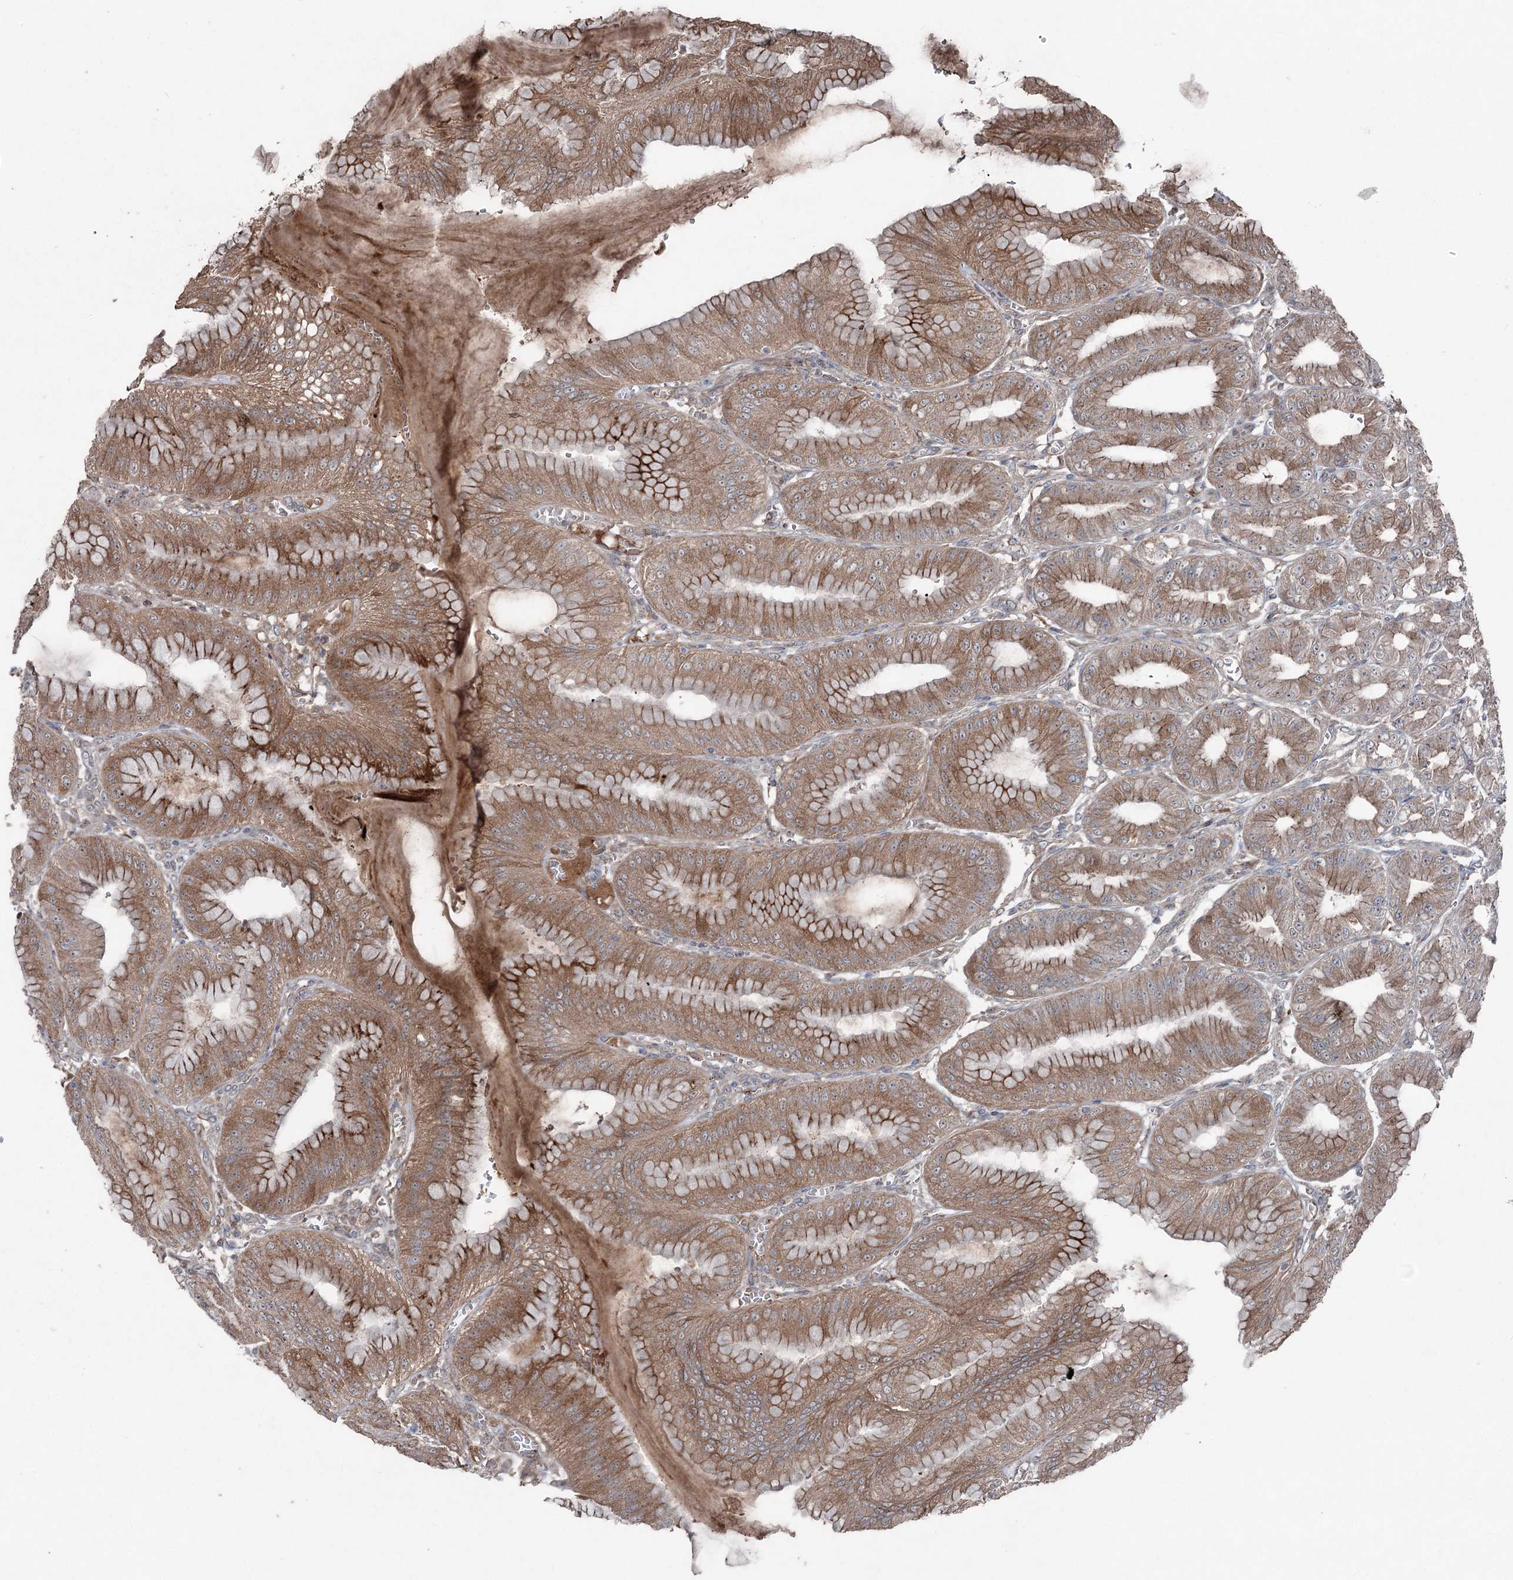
{"staining": {"intensity": "strong", "quantity": "25%-75%", "location": "cytoplasmic/membranous"}, "tissue": "stomach", "cell_type": "Glandular cells", "image_type": "normal", "snomed": [{"axis": "morphology", "description": "Normal tissue, NOS"}, {"axis": "topography", "description": "Stomach, lower"}], "caption": "Immunohistochemical staining of normal stomach displays strong cytoplasmic/membranous protein positivity in about 25%-75% of glandular cells. The staining was performed using DAB (3,3'-diaminobenzidine) to visualize the protein expression in brown, while the nuclei were stained in blue with hematoxylin (Magnification: 20x).", "gene": "MAPK8IP2", "patient": {"sex": "male", "age": 71}}